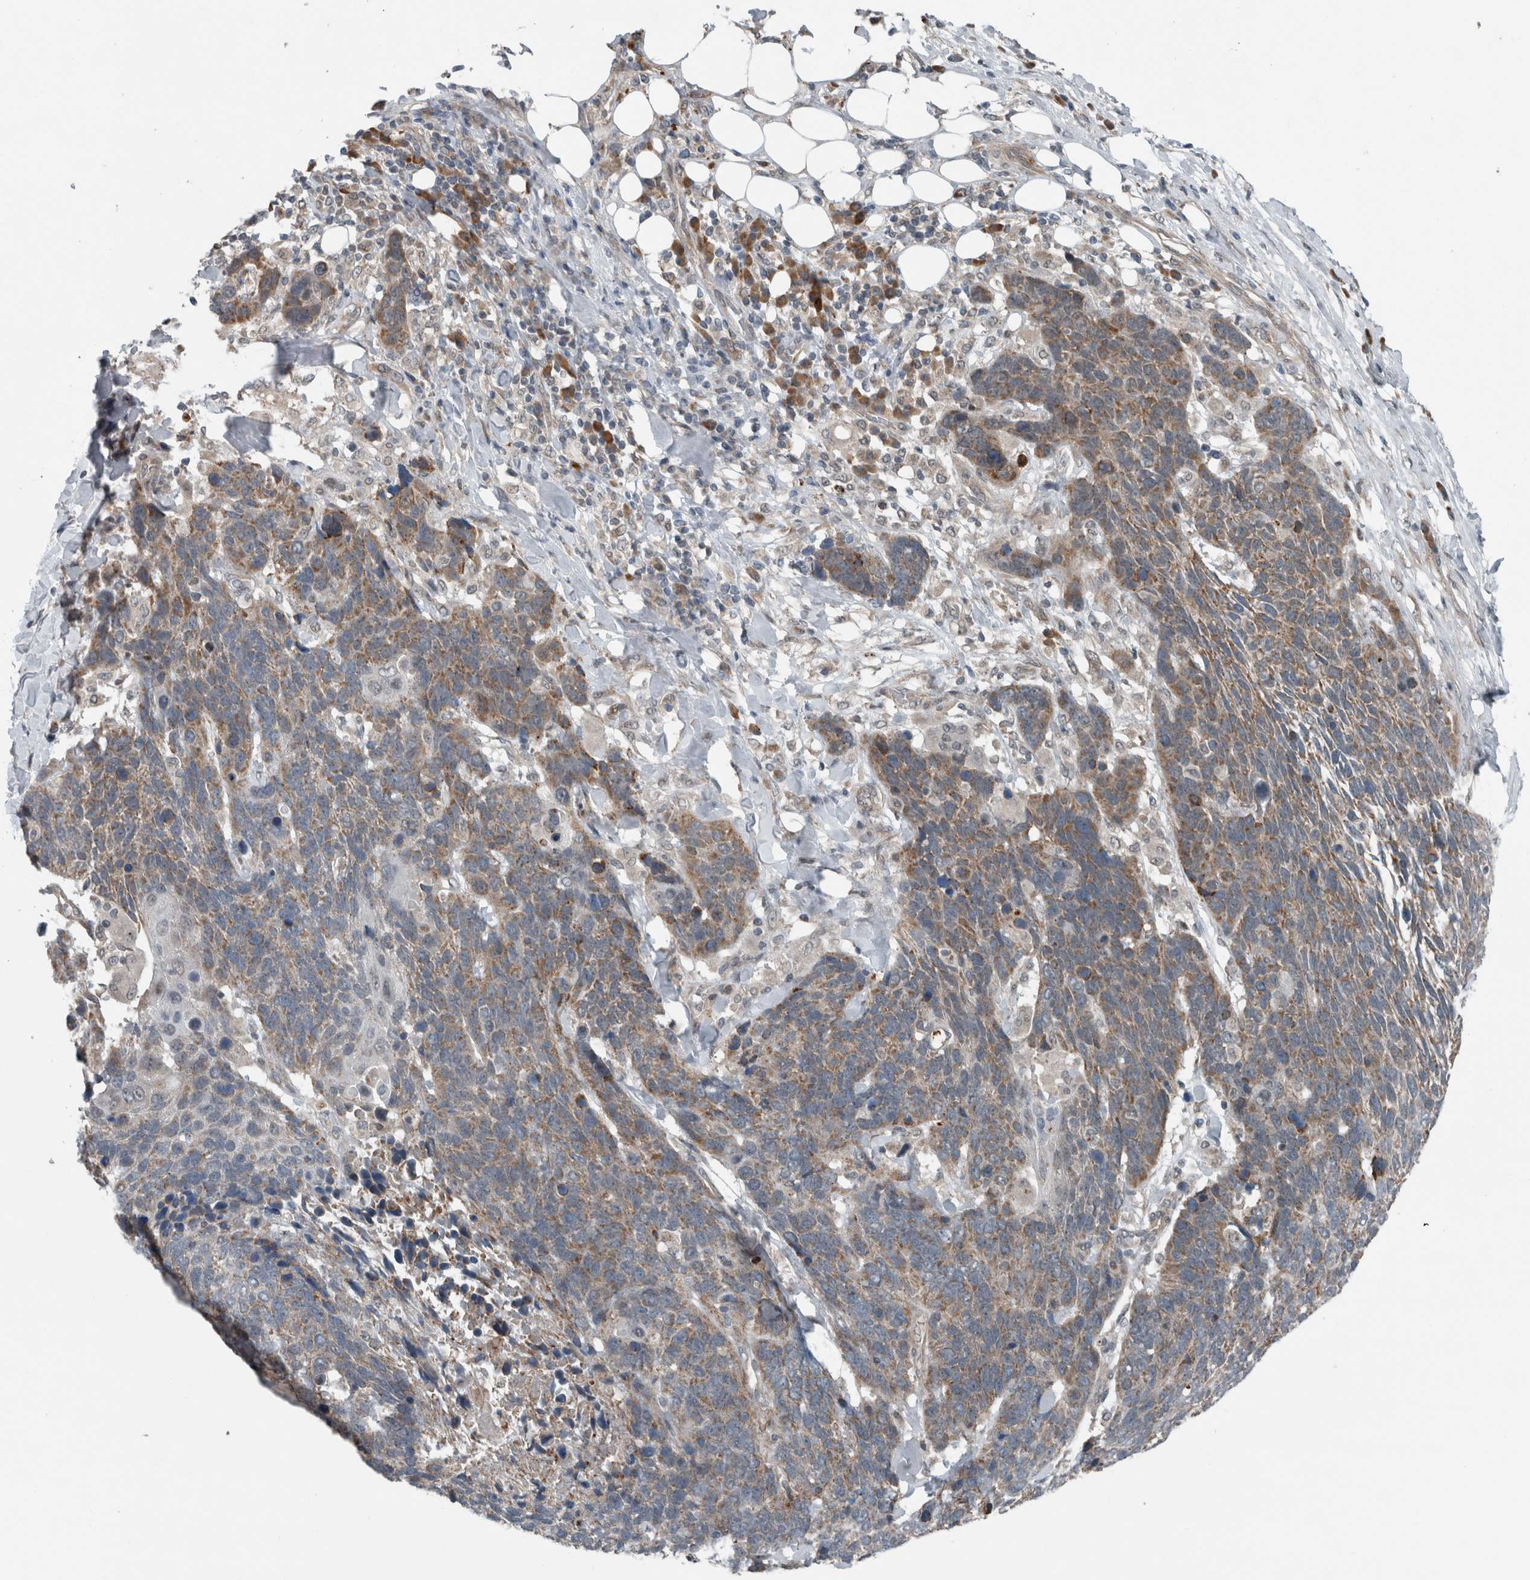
{"staining": {"intensity": "weak", "quantity": ">75%", "location": "cytoplasmic/membranous"}, "tissue": "lung cancer", "cell_type": "Tumor cells", "image_type": "cancer", "snomed": [{"axis": "morphology", "description": "Squamous cell carcinoma, NOS"}, {"axis": "topography", "description": "Lung"}], "caption": "There is low levels of weak cytoplasmic/membranous positivity in tumor cells of lung squamous cell carcinoma, as demonstrated by immunohistochemical staining (brown color).", "gene": "GBA2", "patient": {"sex": "male", "age": 66}}